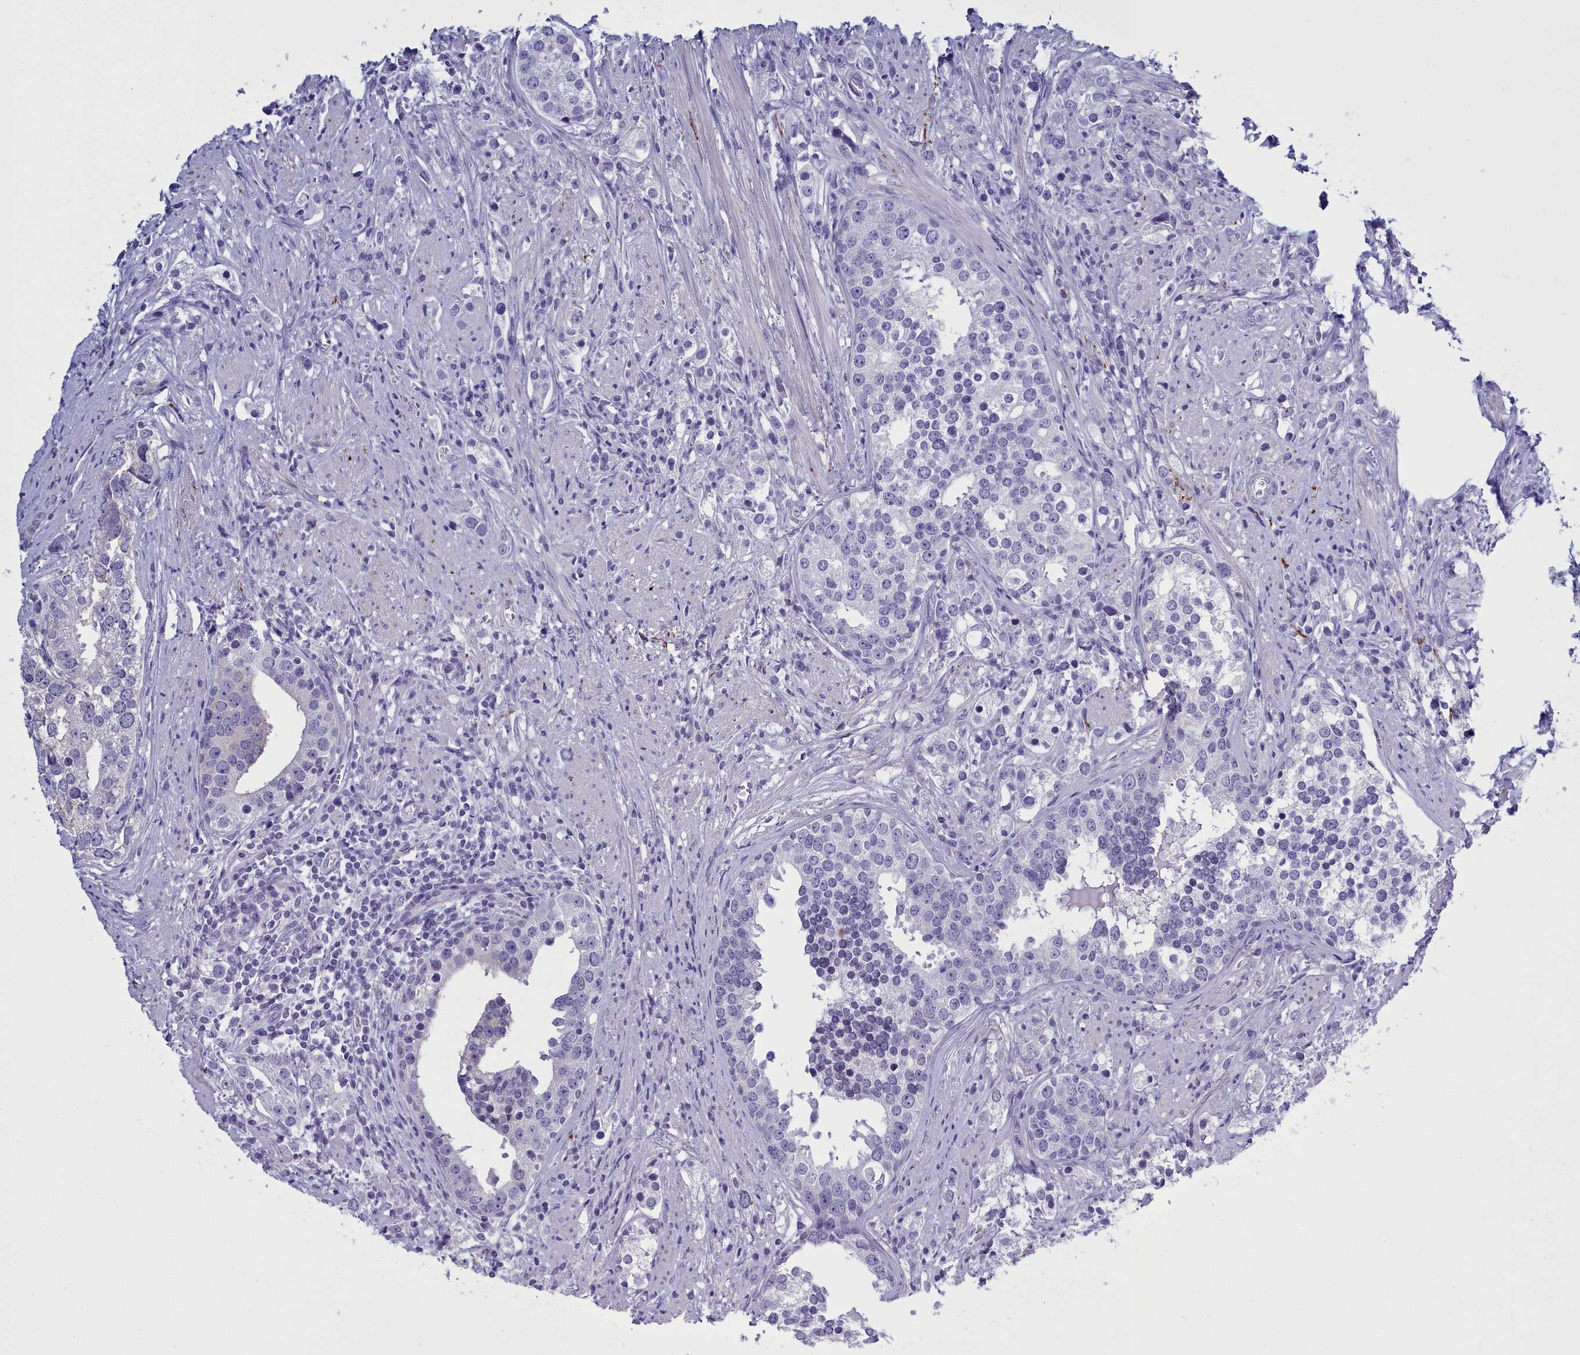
{"staining": {"intensity": "negative", "quantity": "none", "location": "none"}, "tissue": "prostate cancer", "cell_type": "Tumor cells", "image_type": "cancer", "snomed": [{"axis": "morphology", "description": "Adenocarcinoma, High grade"}, {"axis": "topography", "description": "Prostate"}], "caption": "Protein analysis of prostate cancer (adenocarcinoma (high-grade)) shows no significant staining in tumor cells. Brightfield microscopy of immunohistochemistry (IHC) stained with DAB (3,3'-diaminobenzidine) (brown) and hematoxylin (blue), captured at high magnification.", "gene": "MAP6", "patient": {"sex": "male", "age": 71}}